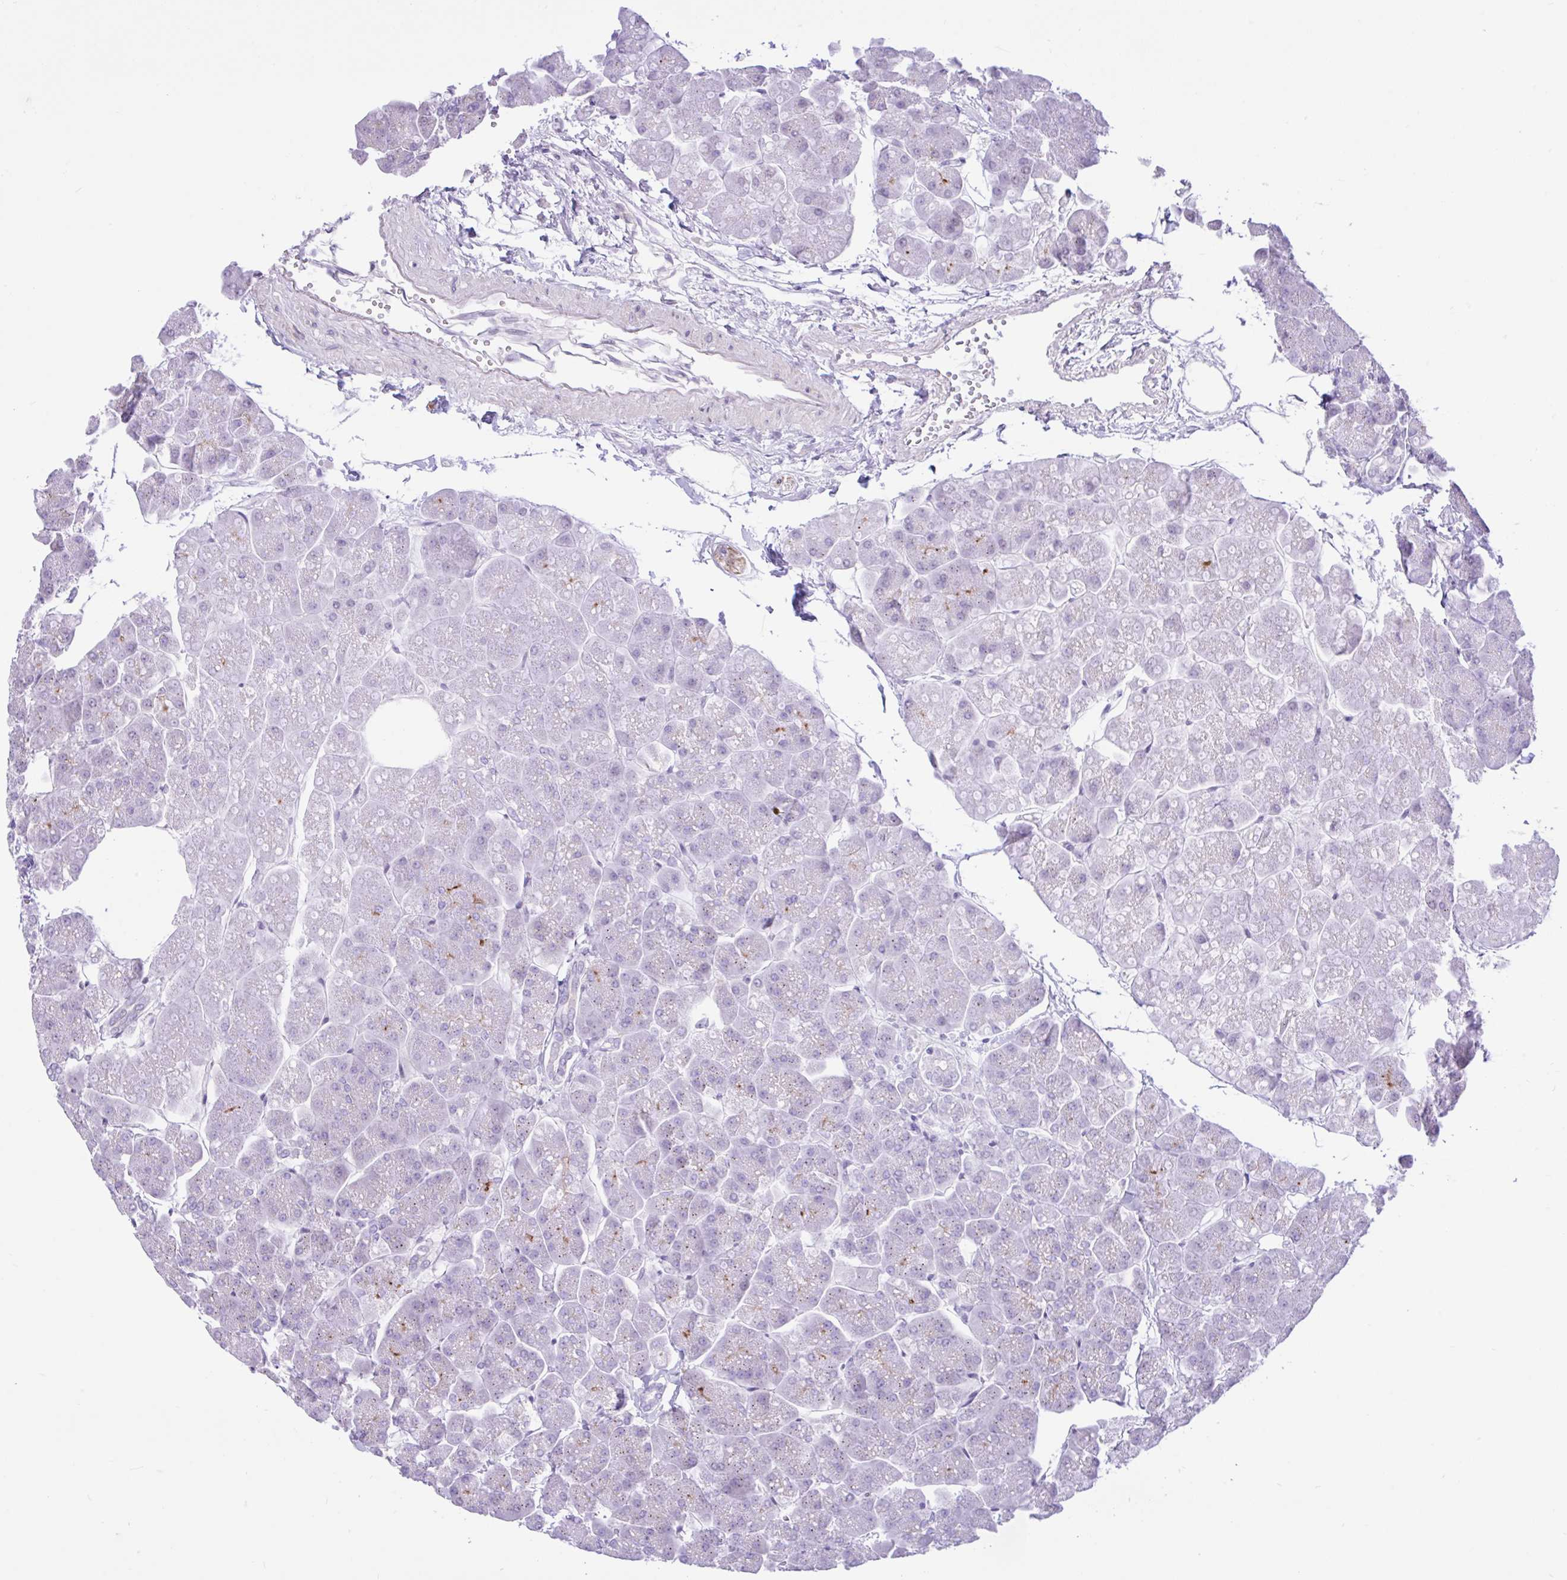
{"staining": {"intensity": "negative", "quantity": "none", "location": "none"}, "tissue": "pancreas", "cell_type": "Exocrine glandular cells", "image_type": "normal", "snomed": [{"axis": "morphology", "description": "Normal tissue, NOS"}, {"axis": "topography", "description": "Pancreas"}, {"axis": "topography", "description": "Peripheral nerve tissue"}], "caption": "The micrograph displays no staining of exocrine glandular cells in benign pancreas.", "gene": "REEP1", "patient": {"sex": "male", "age": 54}}